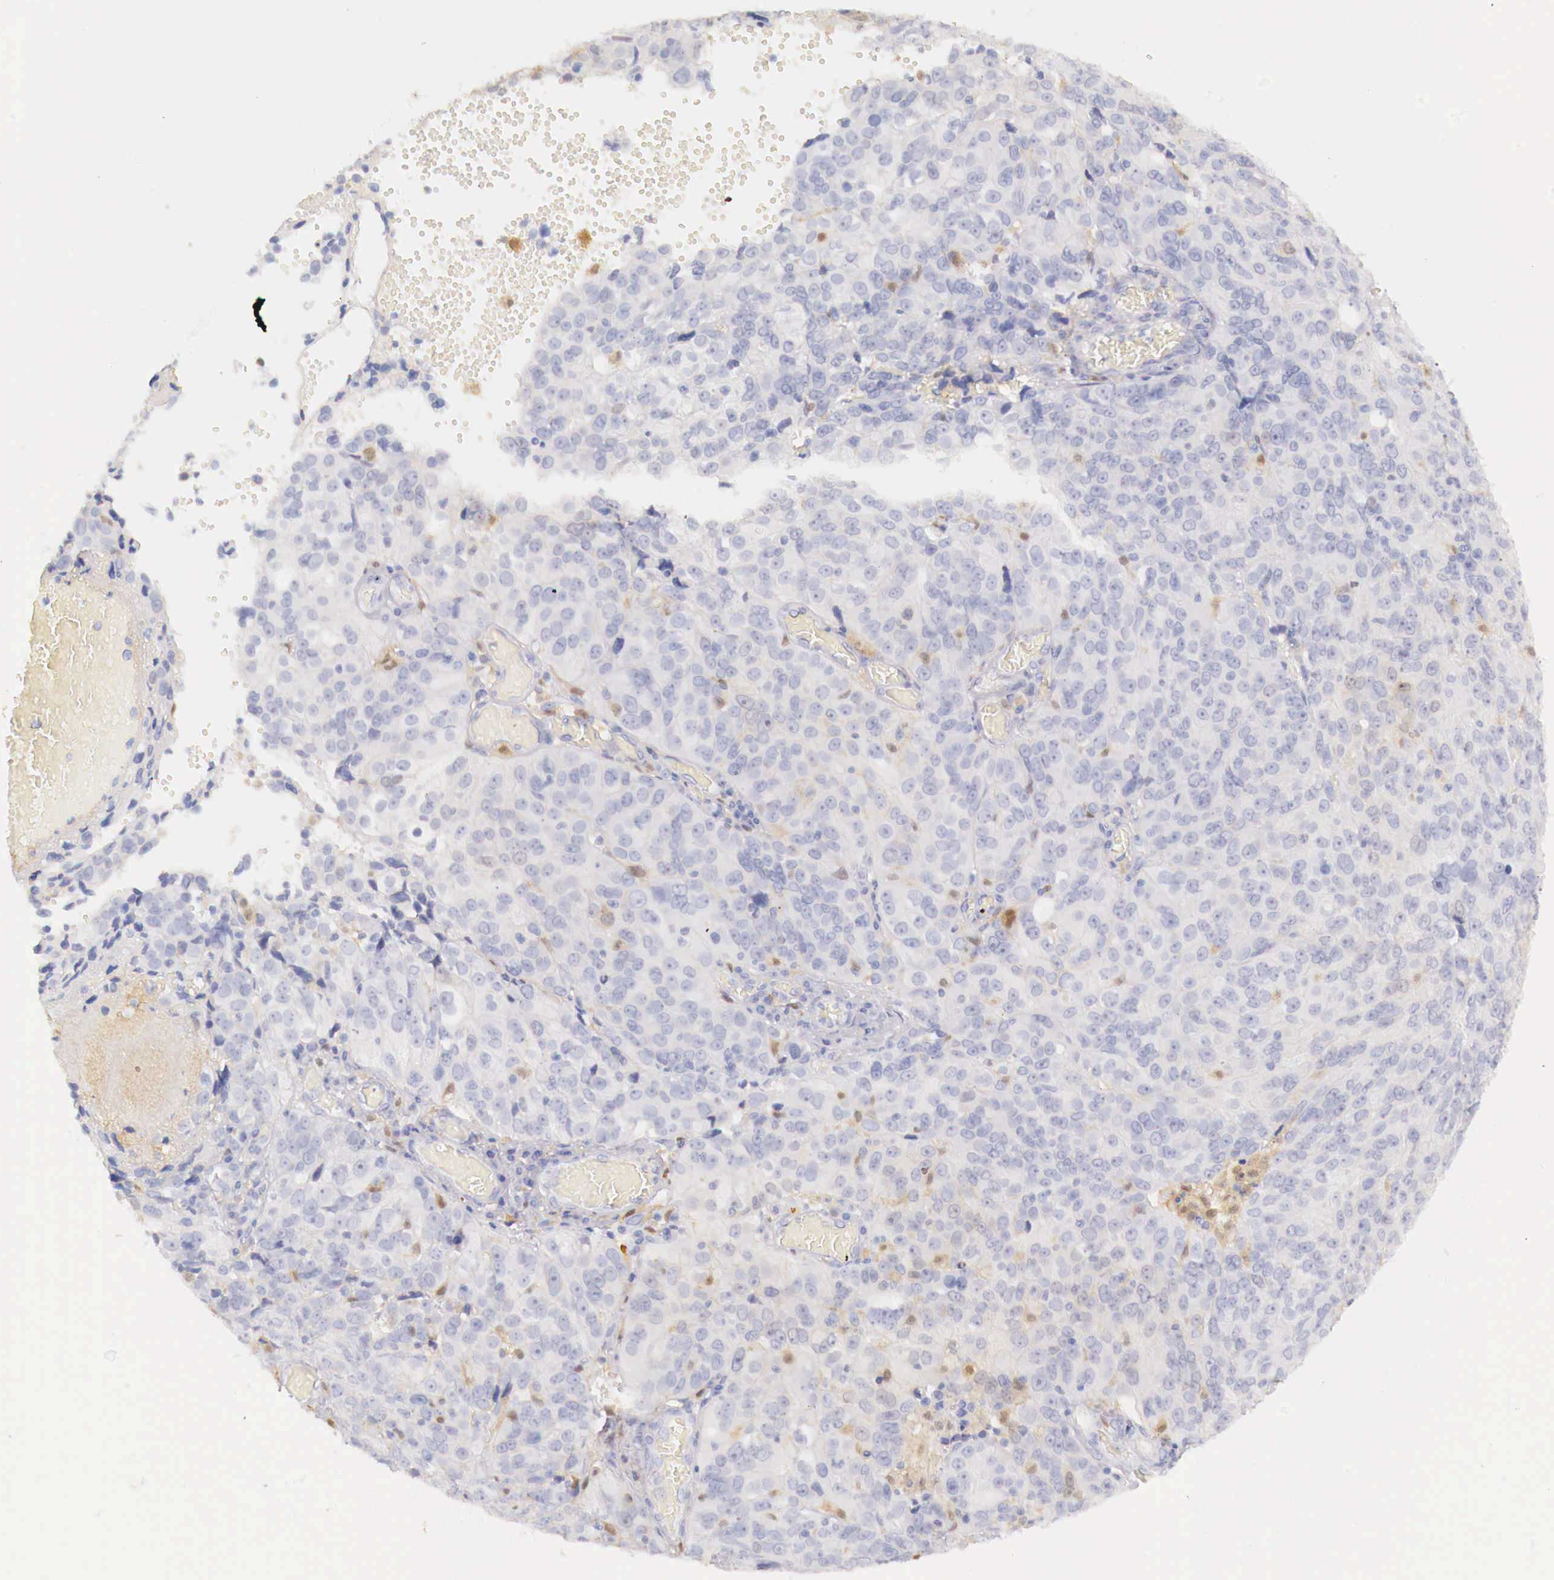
{"staining": {"intensity": "negative", "quantity": "none", "location": "none"}, "tissue": "ovarian cancer", "cell_type": "Tumor cells", "image_type": "cancer", "snomed": [{"axis": "morphology", "description": "Carcinoma, endometroid"}, {"axis": "topography", "description": "Ovary"}], "caption": "Photomicrograph shows no significant protein staining in tumor cells of ovarian endometroid carcinoma.", "gene": "RENBP", "patient": {"sex": "female", "age": 75}}